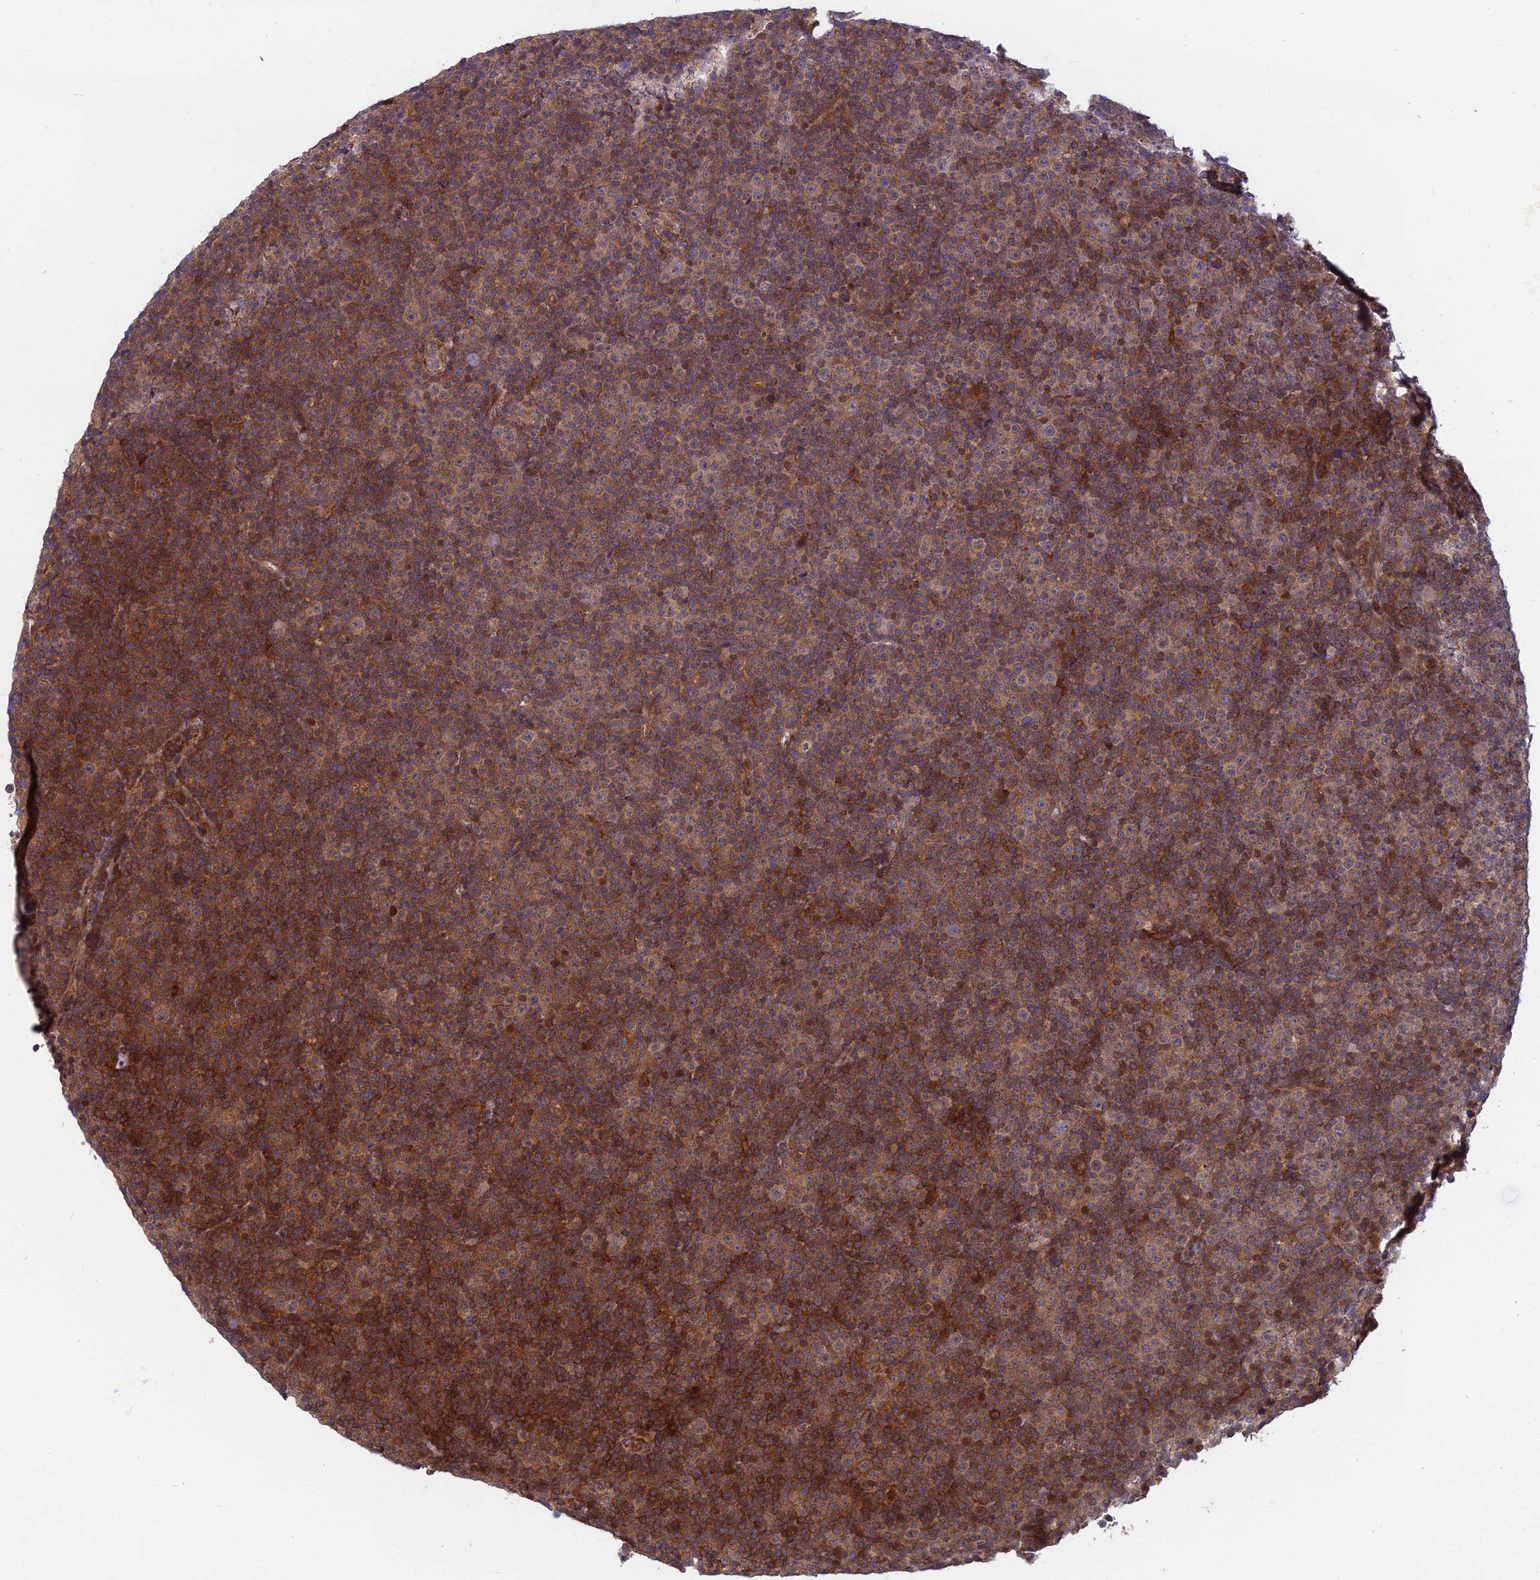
{"staining": {"intensity": "strong", "quantity": "25%-75%", "location": "cytoplasmic/membranous"}, "tissue": "lymphoma", "cell_type": "Tumor cells", "image_type": "cancer", "snomed": [{"axis": "morphology", "description": "Malignant lymphoma, non-Hodgkin's type, Low grade"}, {"axis": "topography", "description": "Lymph node"}], "caption": "Immunohistochemistry micrograph of human lymphoma stained for a protein (brown), which demonstrates high levels of strong cytoplasmic/membranous staining in about 25%-75% of tumor cells.", "gene": "COMMD2", "patient": {"sex": "female", "age": 67}}